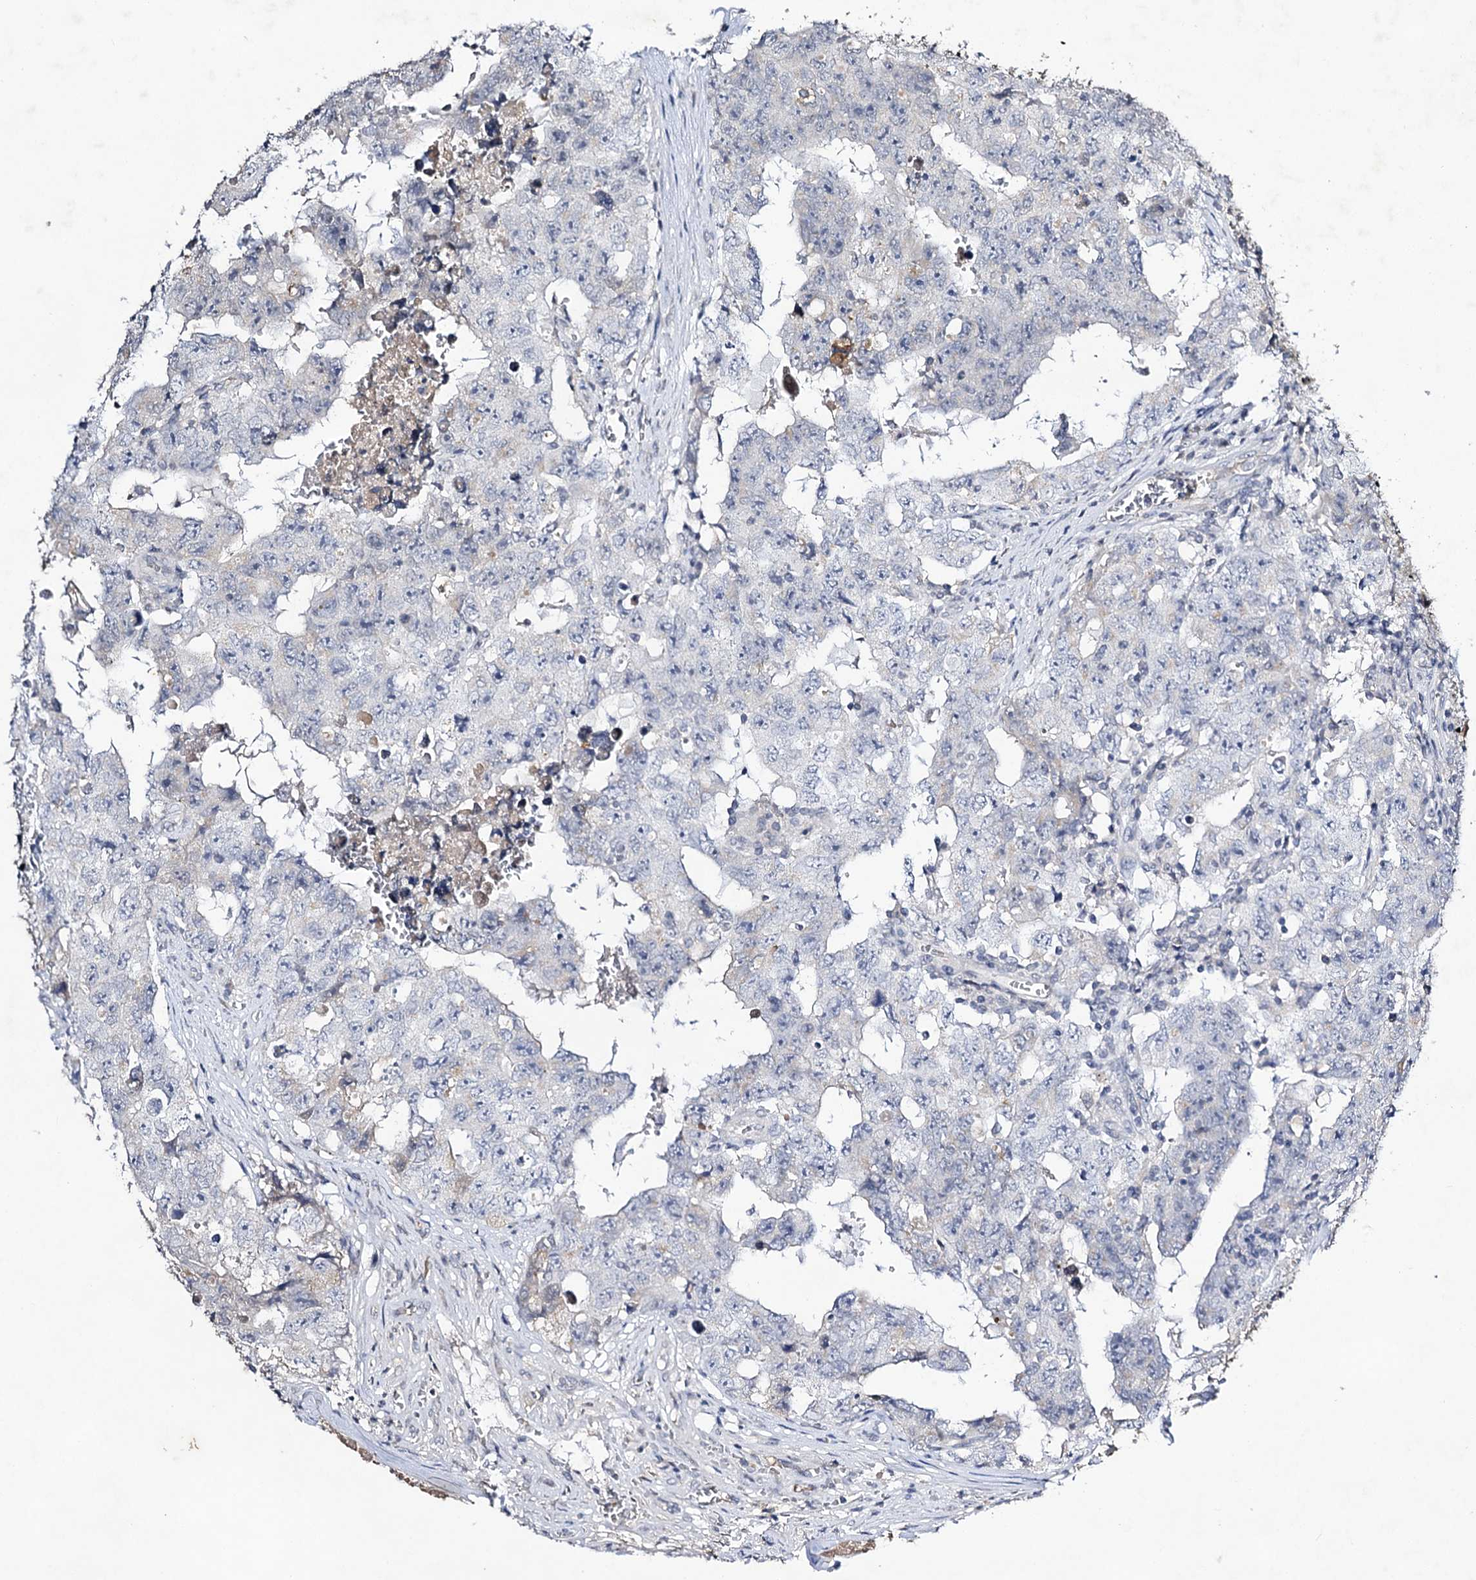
{"staining": {"intensity": "negative", "quantity": "none", "location": "none"}, "tissue": "testis cancer", "cell_type": "Tumor cells", "image_type": "cancer", "snomed": [{"axis": "morphology", "description": "Carcinoma, Embryonal, NOS"}, {"axis": "topography", "description": "Testis"}], "caption": "Immunohistochemistry of human testis cancer (embryonal carcinoma) reveals no staining in tumor cells. (DAB immunohistochemistry, high magnification).", "gene": "PLIN1", "patient": {"sex": "male", "age": 17}}